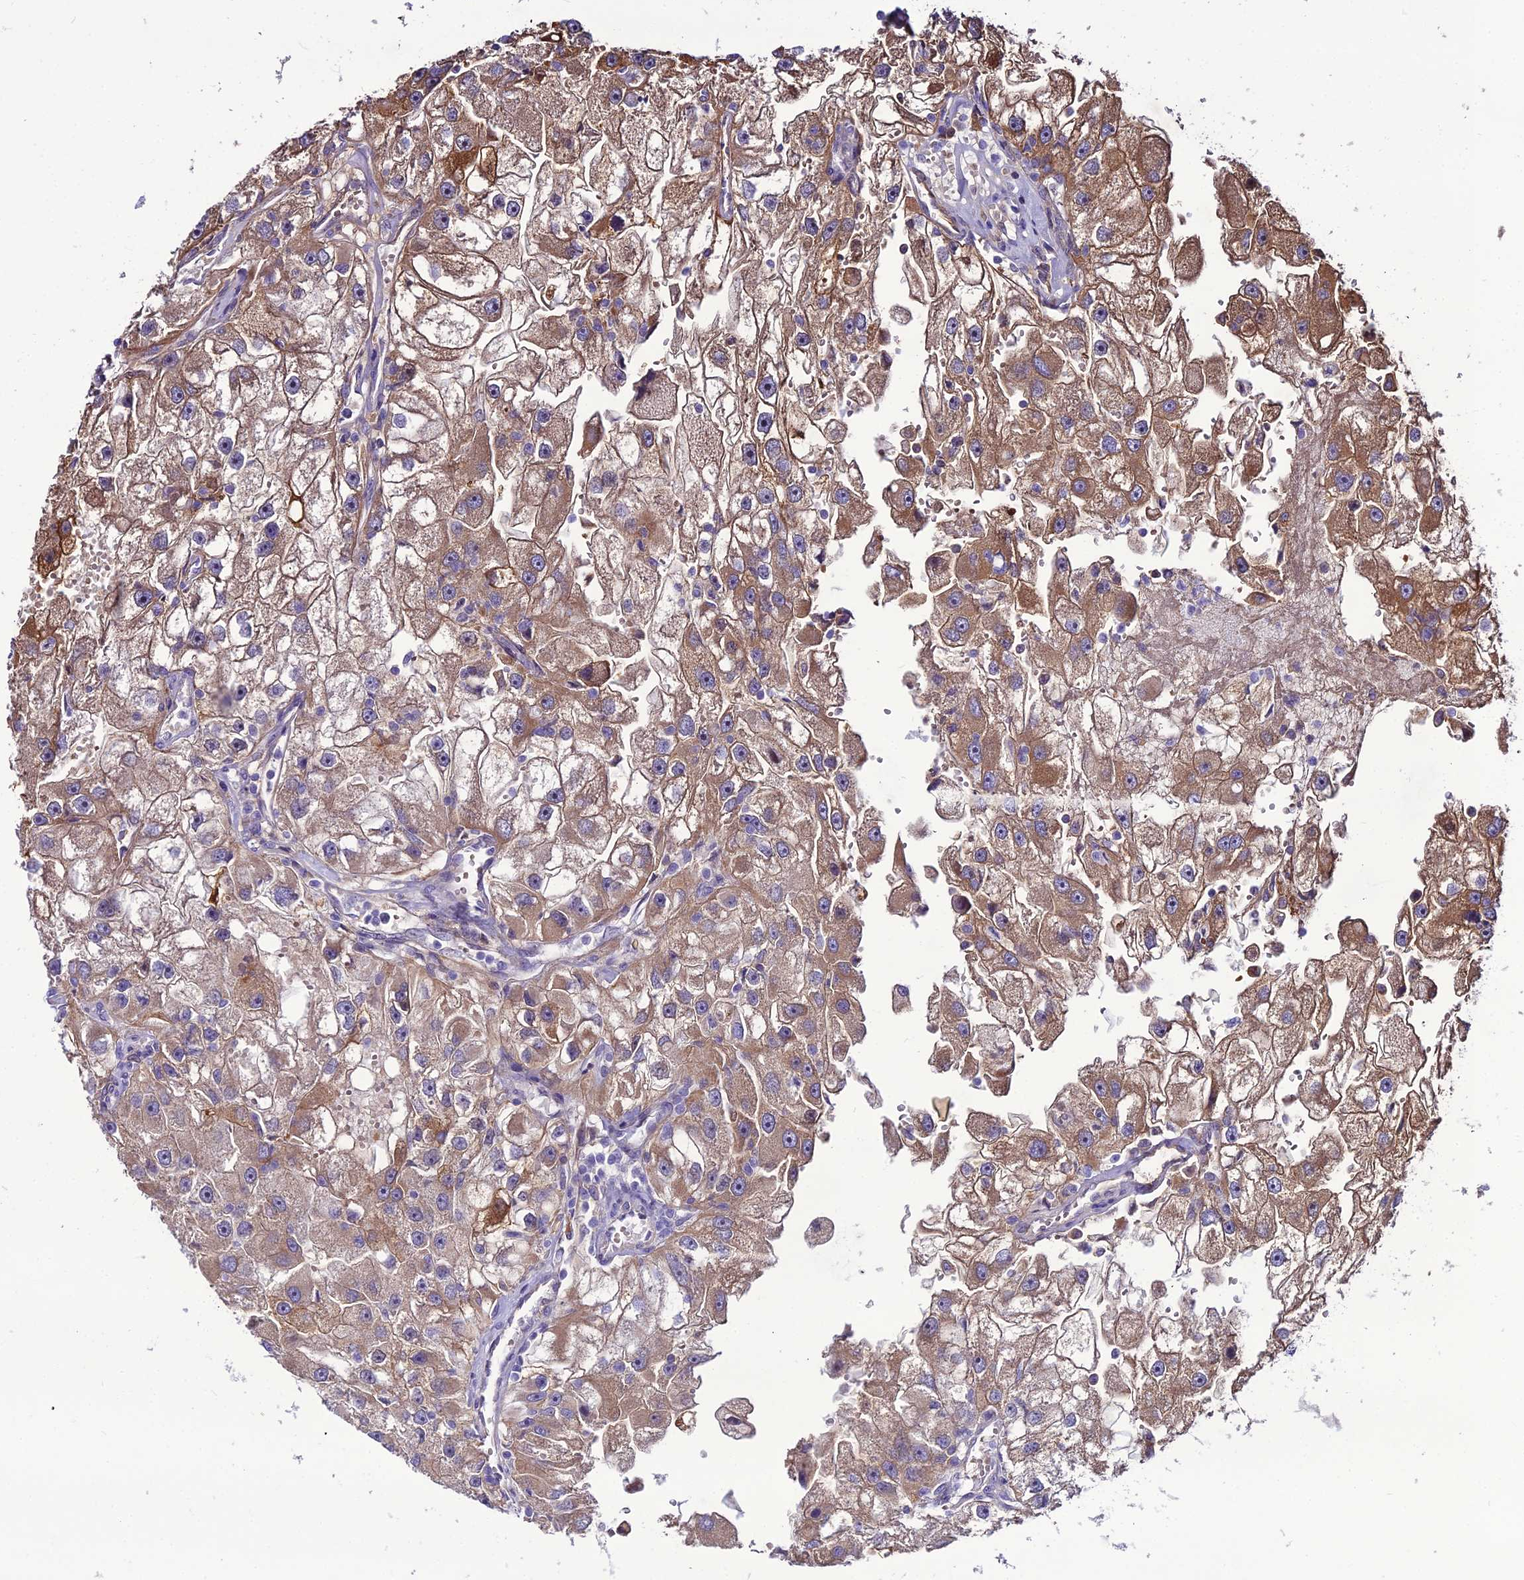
{"staining": {"intensity": "moderate", "quantity": ">75%", "location": "cytoplasmic/membranous"}, "tissue": "renal cancer", "cell_type": "Tumor cells", "image_type": "cancer", "snomed": [{"axis": "morphology", "description": "Adenocarcinoma, NOS"}, {"axis": "topography", "description": "Kidney"}], "caption": "A brown stain labels moderate cytoplasmic/membranous expression of a protein in human renal adenocarcinoma tumor cells.", "gene": "MB21D2", "patient": {"sex": "male", "age": 63}}